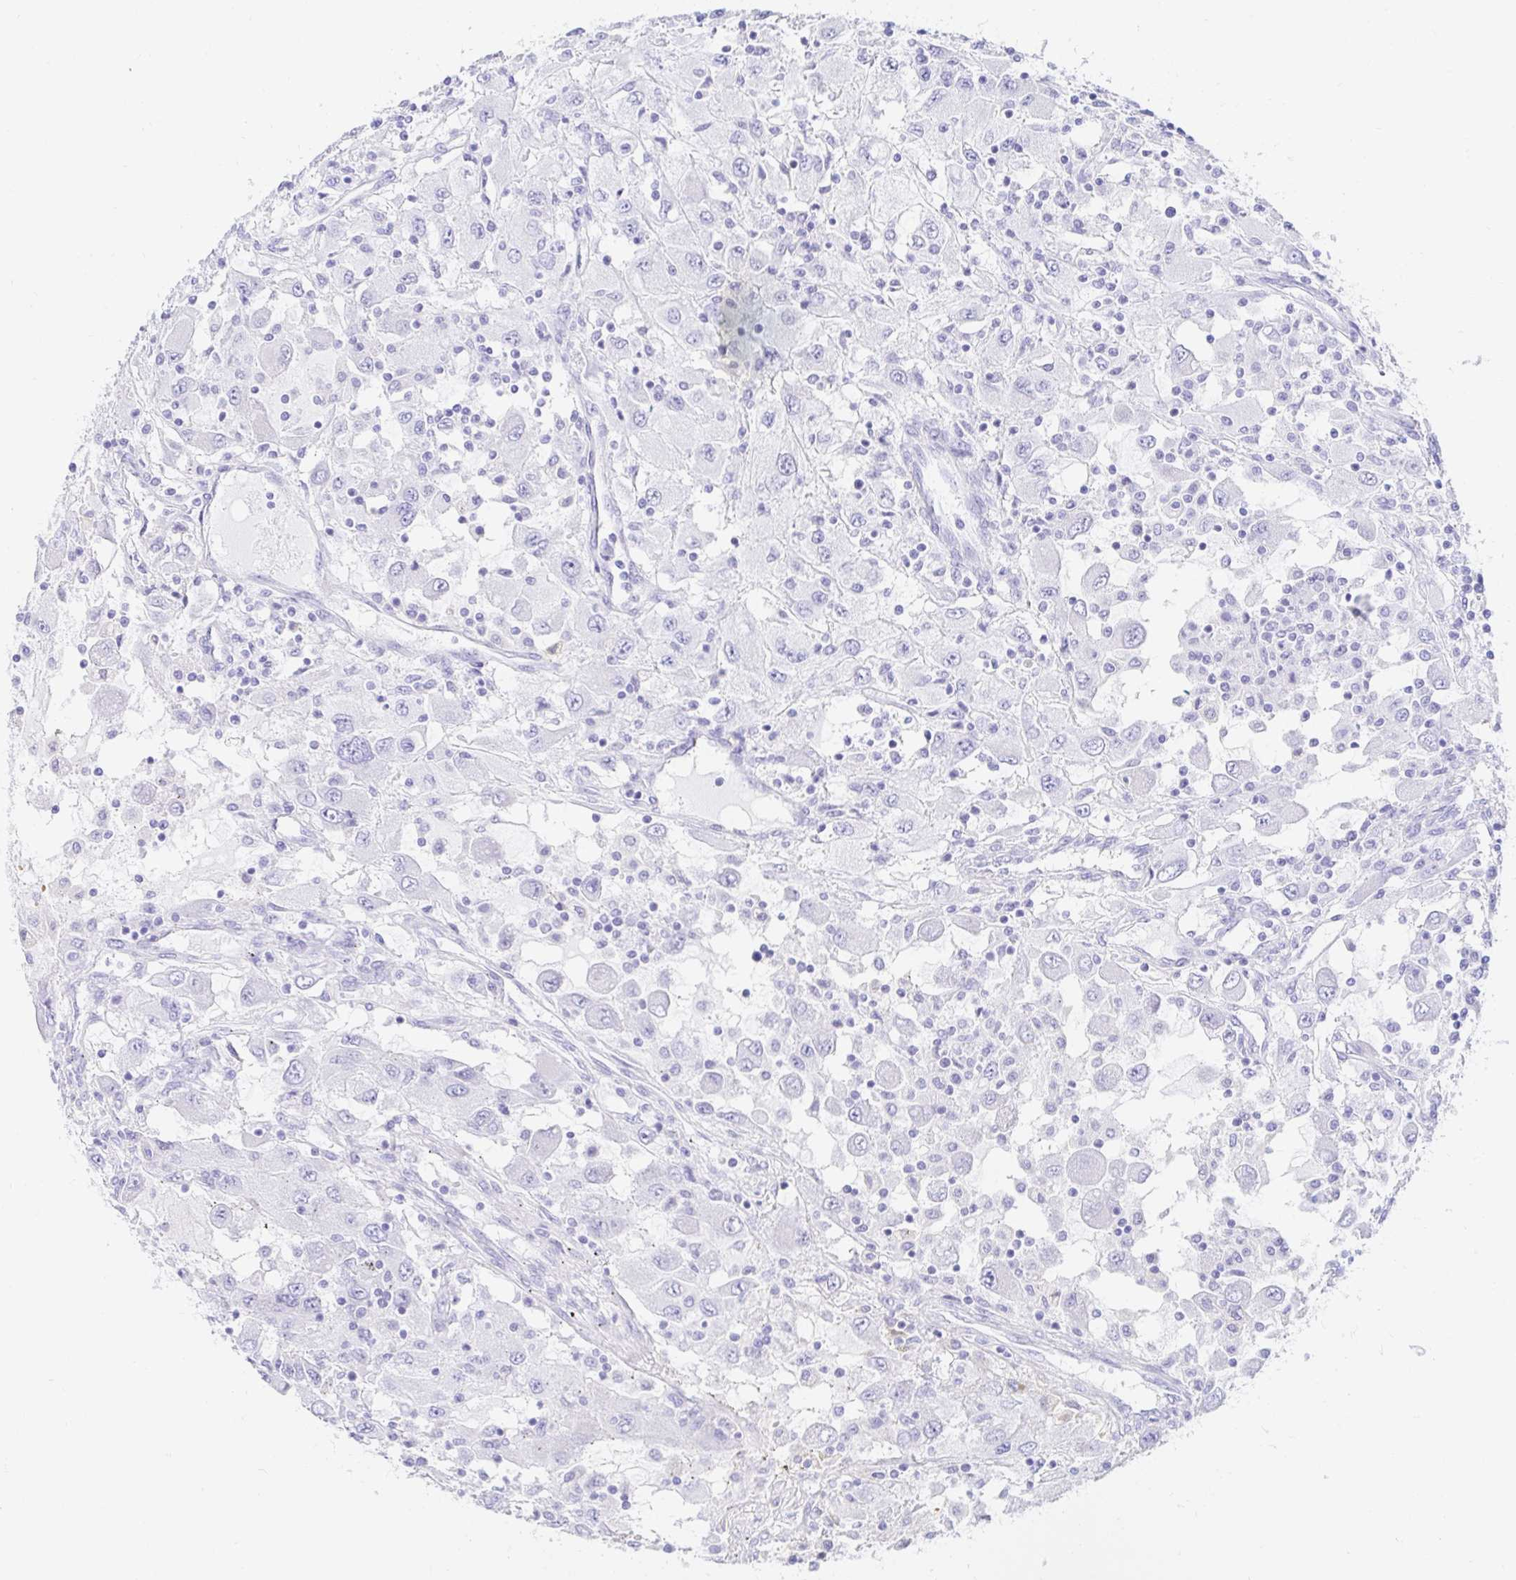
{"staining": {"intensity": "negative", "quantity": "none", "location": "none"}, "tissue": "renal cancer", "cell_type": "Tumor cells", "image_type": "cancer", "snomed": [{"axis": "morphology", "description": "Adenocarcinoma, NOS"}, {"axis": "topography", "description": "Kidney"}], "caption": "IHC of human adenocarcinoma (renal) reveals no expression in tumor cells. The staining was performed using DAB to visualize the protein expression in brown, while the nuclei were stained in blue with hematoxylin (Magnification: 20x).", "gene": "PPP1R1B", "patient": {"sex": "female", "age": 67}}